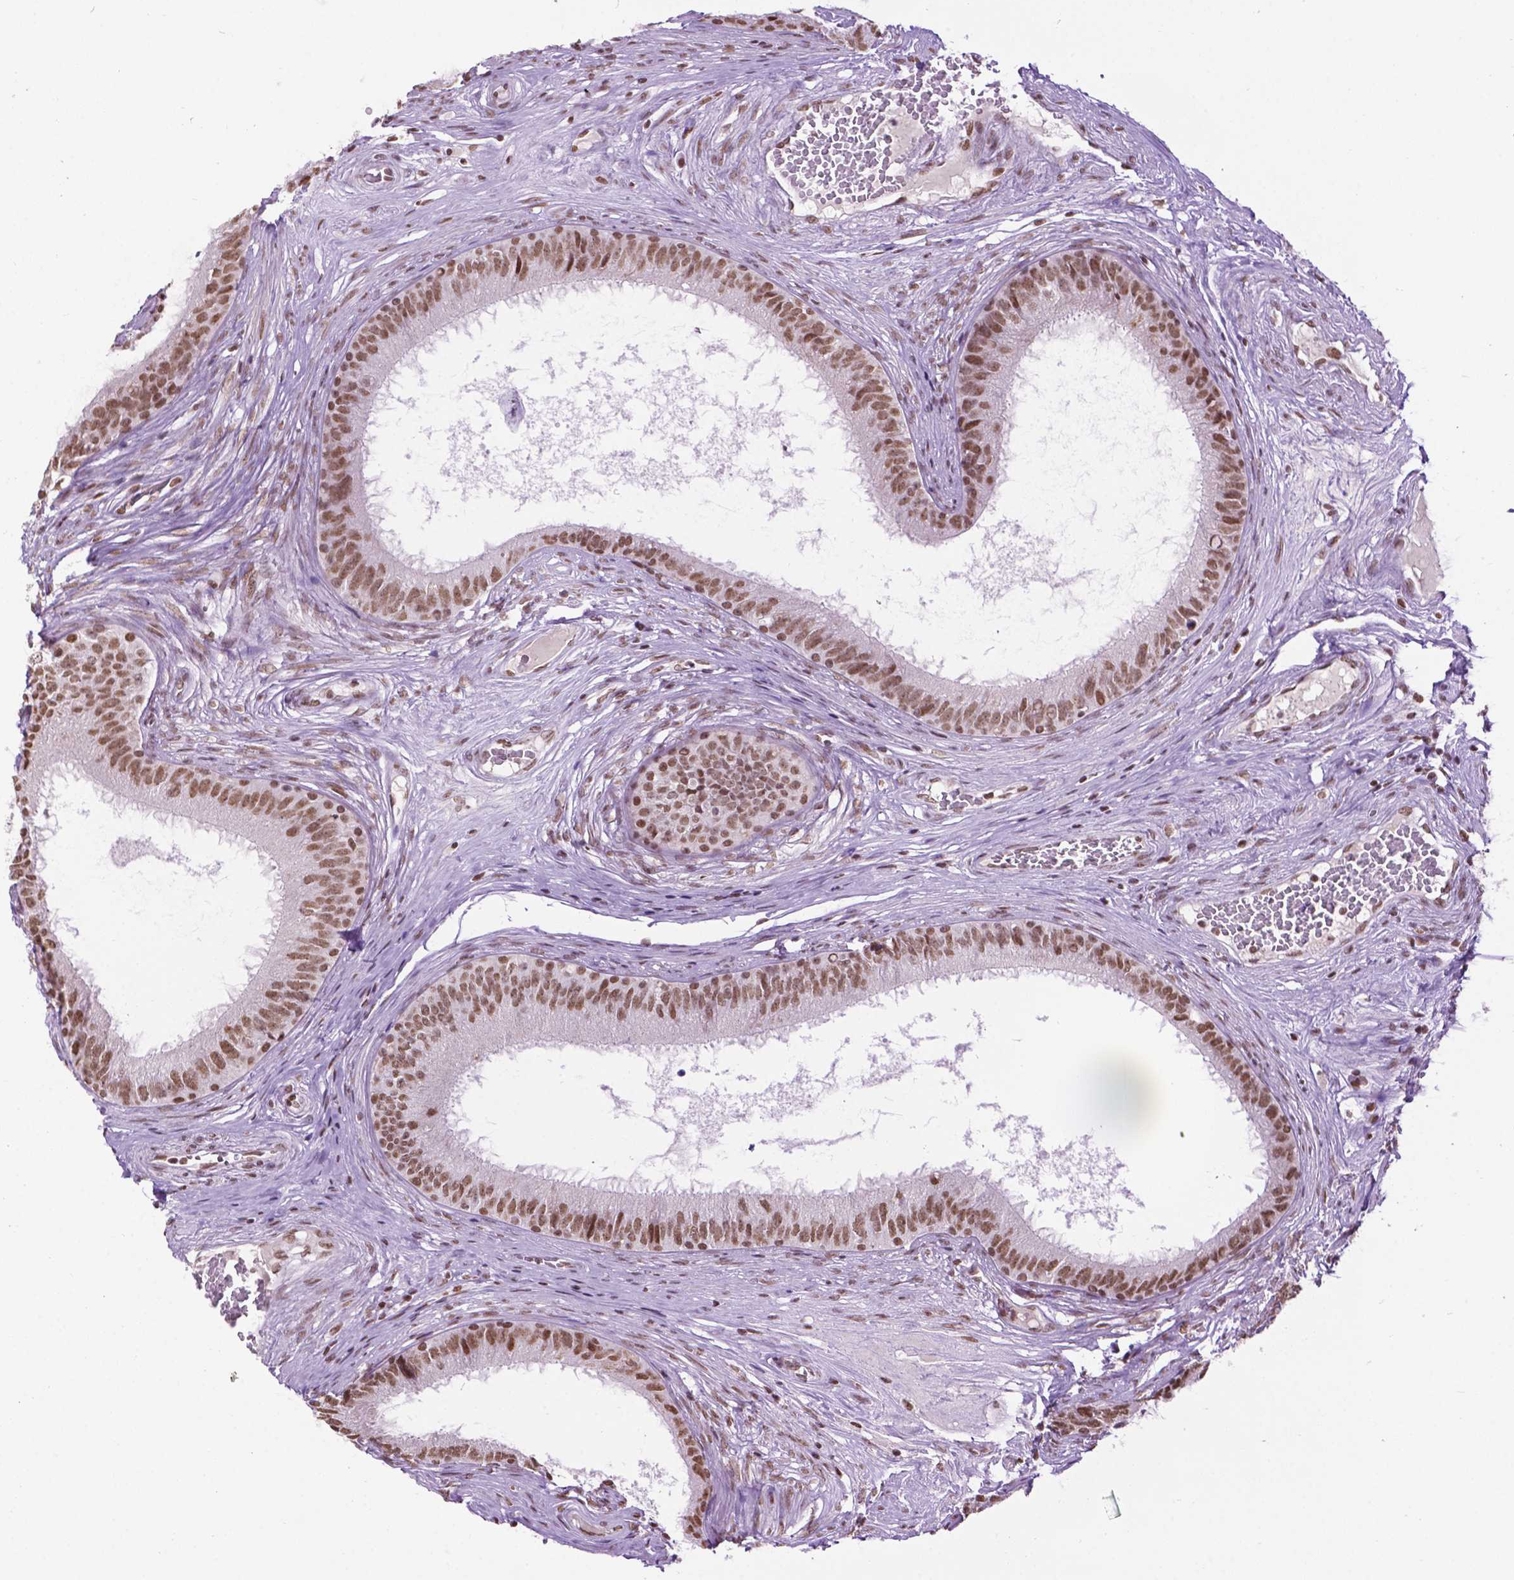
{"staining": {"intensity": "moderate", "quantity": ">75%", "location": "nuclear"}, "tissue": "epididymis", "cell_type": "Glandular cells", "image_type": "normal", "snomed": [{"axis": "morphology", "description": "Normal tissue, NOS"}, {"axis": "topography", "description": "Epididymis"}], "caption": "Immunohistochemical staining of benign epididymis exhibits medium levels of moderate nuclear staining in about >75% of glandular cells. The staining was performed using DAB (3,3'-diaminobenzidine), with brown indicating positive protein expression. Nuclei are stained blue with hematoxylin.", "gene": "COL23A1", "patient": {"sex": "male", "age": 59}}